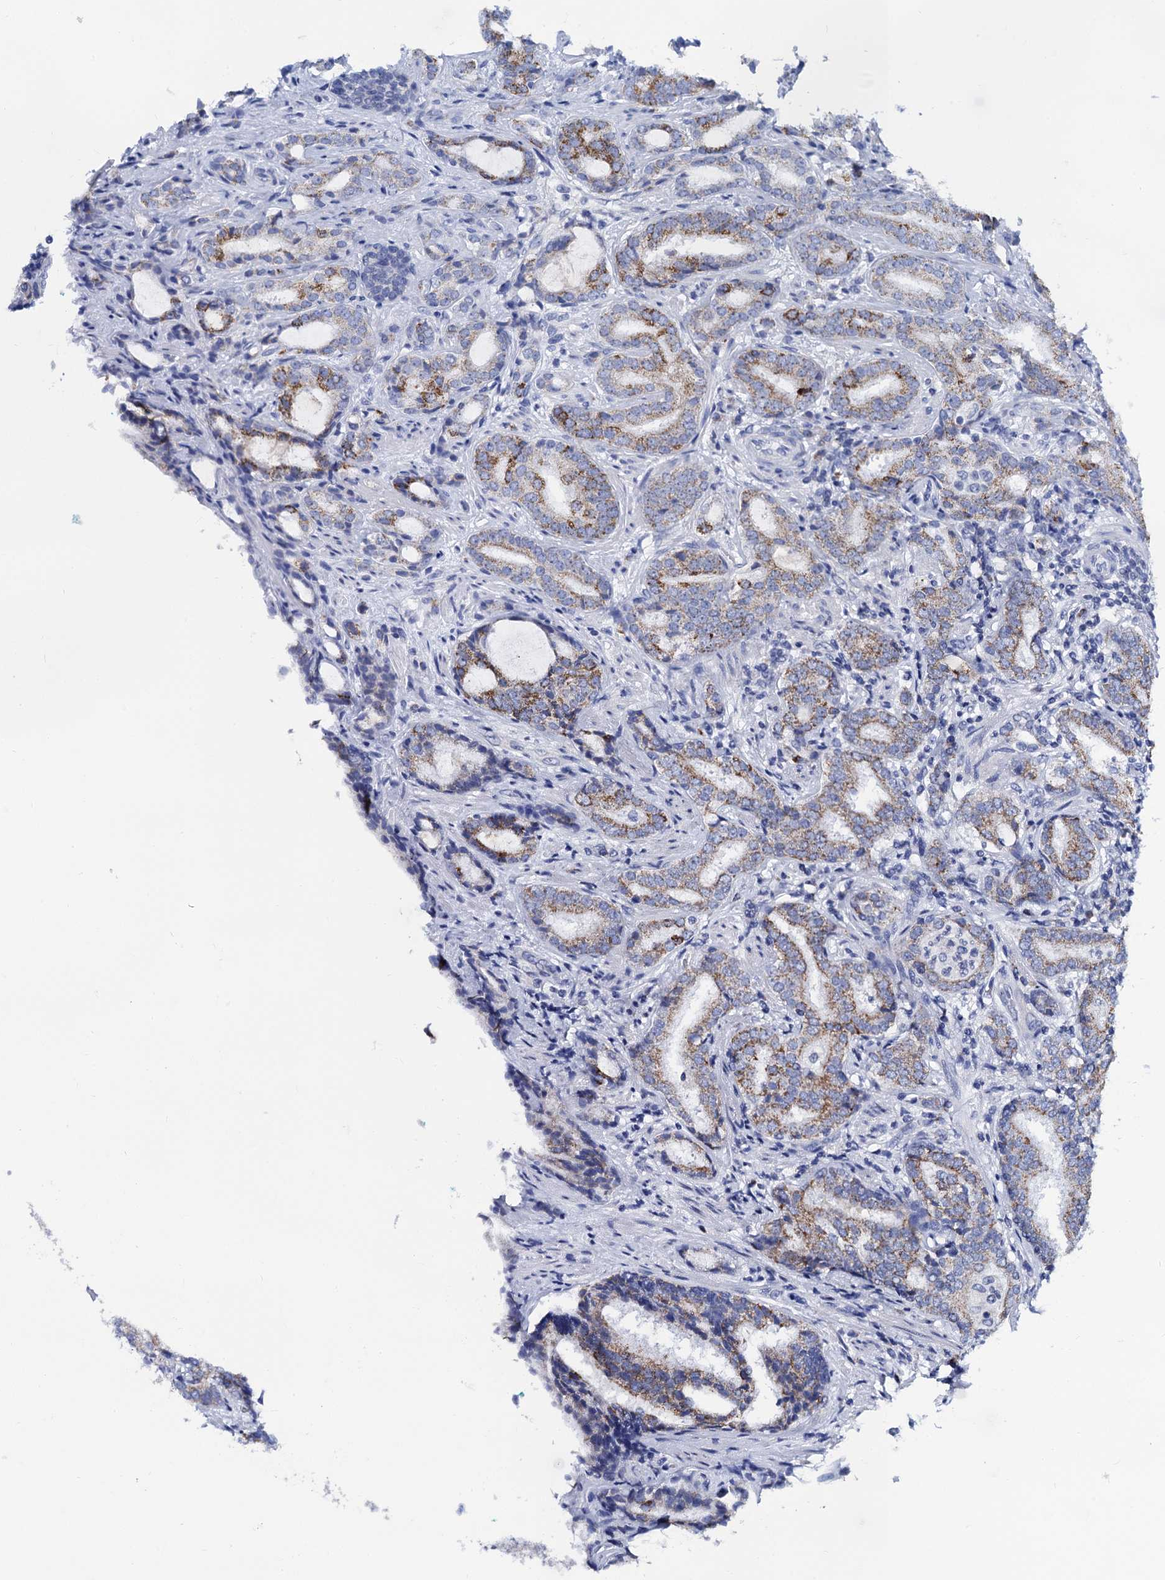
{"staining": {"intensity": "moderate", "quantity": "25%-75%", "location": "cytoplasmic/membranous"}, "tissue": "prostate cancer", "cell_type": "Tumor cells", "image_type": "cancer", "snomed": [{"axis": "morphology", "description": "Adenocarcinoma, High grade"}, {"axis": "topography", "description": "Prostate"}], "caption": "This photomicrograph demonstrates immunohistochemistry (IHC) staining of prostate cancer, with medium moderate cytoplasmic/membranous staining in about 25%-75% of tumor cells.", "gene": "ACADSB", "patient": {"sex": "male", "age": 63}}